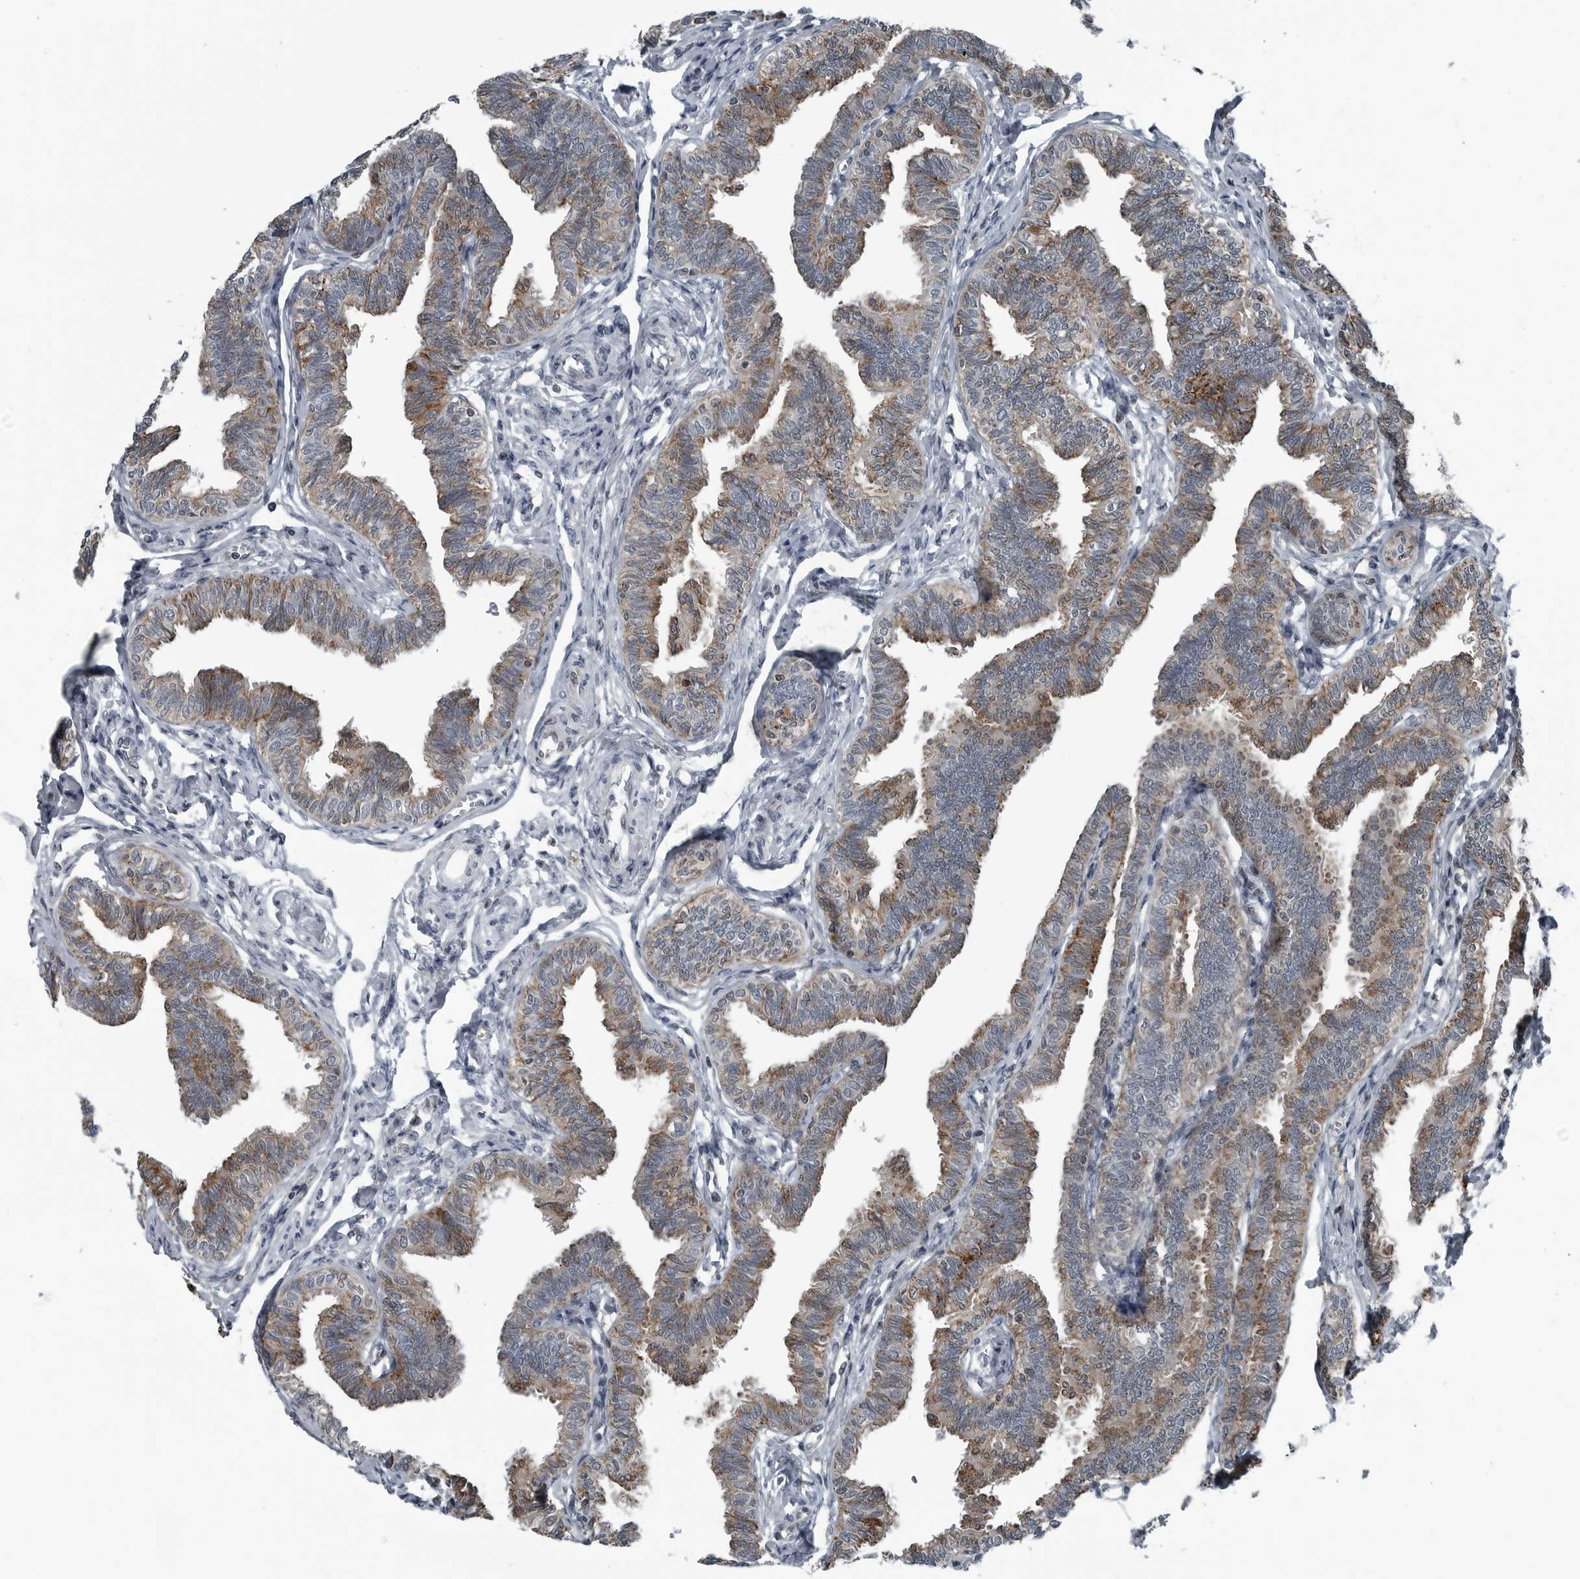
{"staining": {"intensity": "moderate", "quantity": ">75%", "location": "cytoplasmic/membranous"}, "tissue": "fallopian tube", "cell_type": "Glandular cells", "image_type": "normal", "snomed": [{"axis": "morphology", "description": "Normal tissue, NOS"}, {"axis": "topography", "description": "Fallopian tube"}, {"axis": "topography", "description": "Ovary"}], "caption": "Fallopian tube stained with immunohistochemistry displays moderate cytoplasmic/membranous expression in about >75% of glandular cells.", "gene": "GAK", "patient": {"sex": "female", "age": 23}}